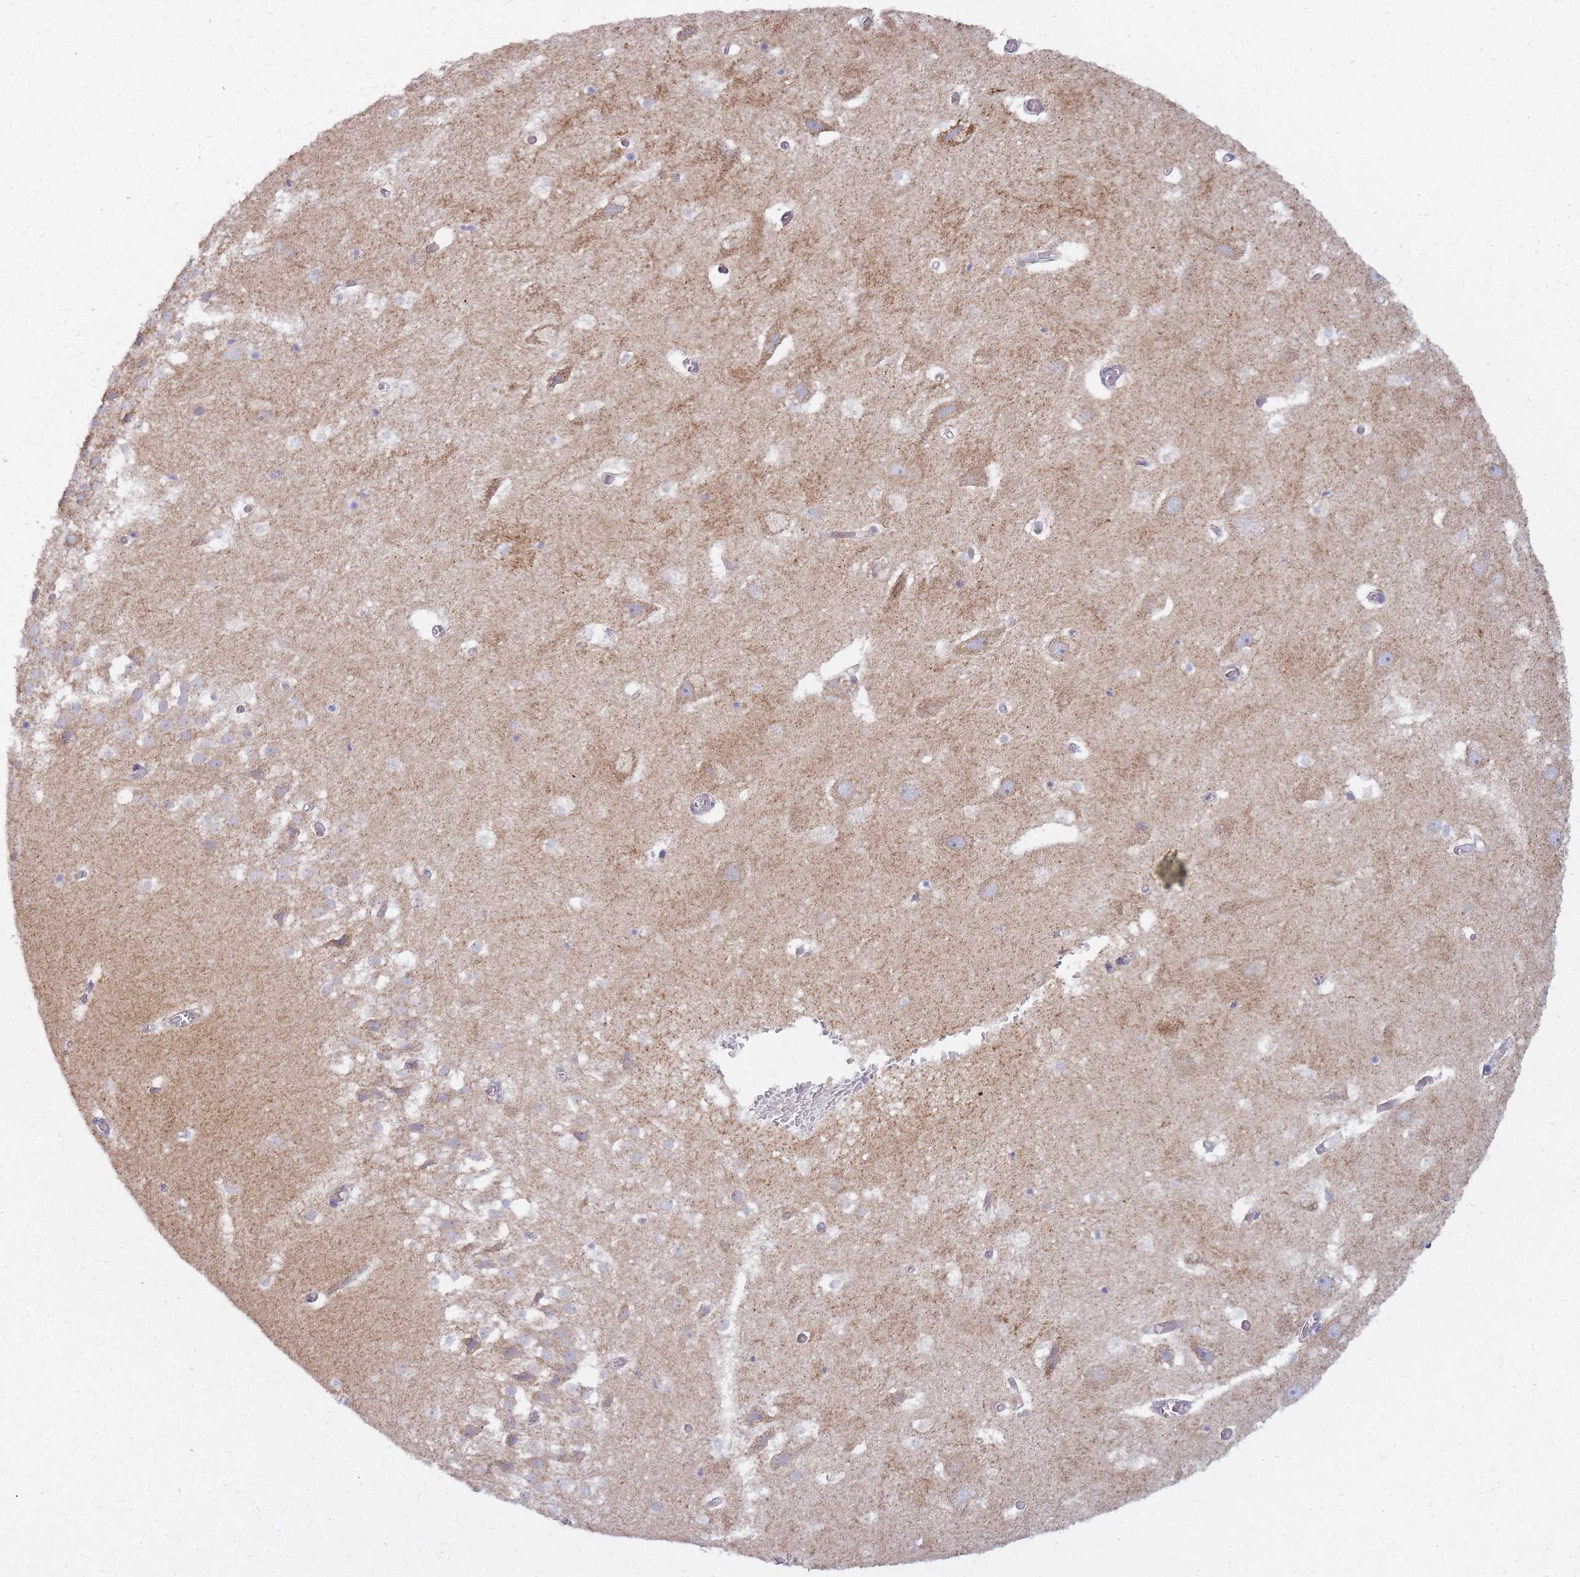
{"staining": {"intensity": "negative", "quantity": "none", "location": "none"}, "tissue": "hippocampus", "cell_type": "Glial cells", "image_type": "normal", "snomed": [{"axis": "morphology", "description": "Normal tissue, NOS"}, {"axis": "topography", "description": "Hippocampus"}], "caption": "The photomicrograph demonstrates no significant expression in glial cells of hippocampus.", "gene": "ALKBH4", "patient": {"sex": "female", "age": 52}}